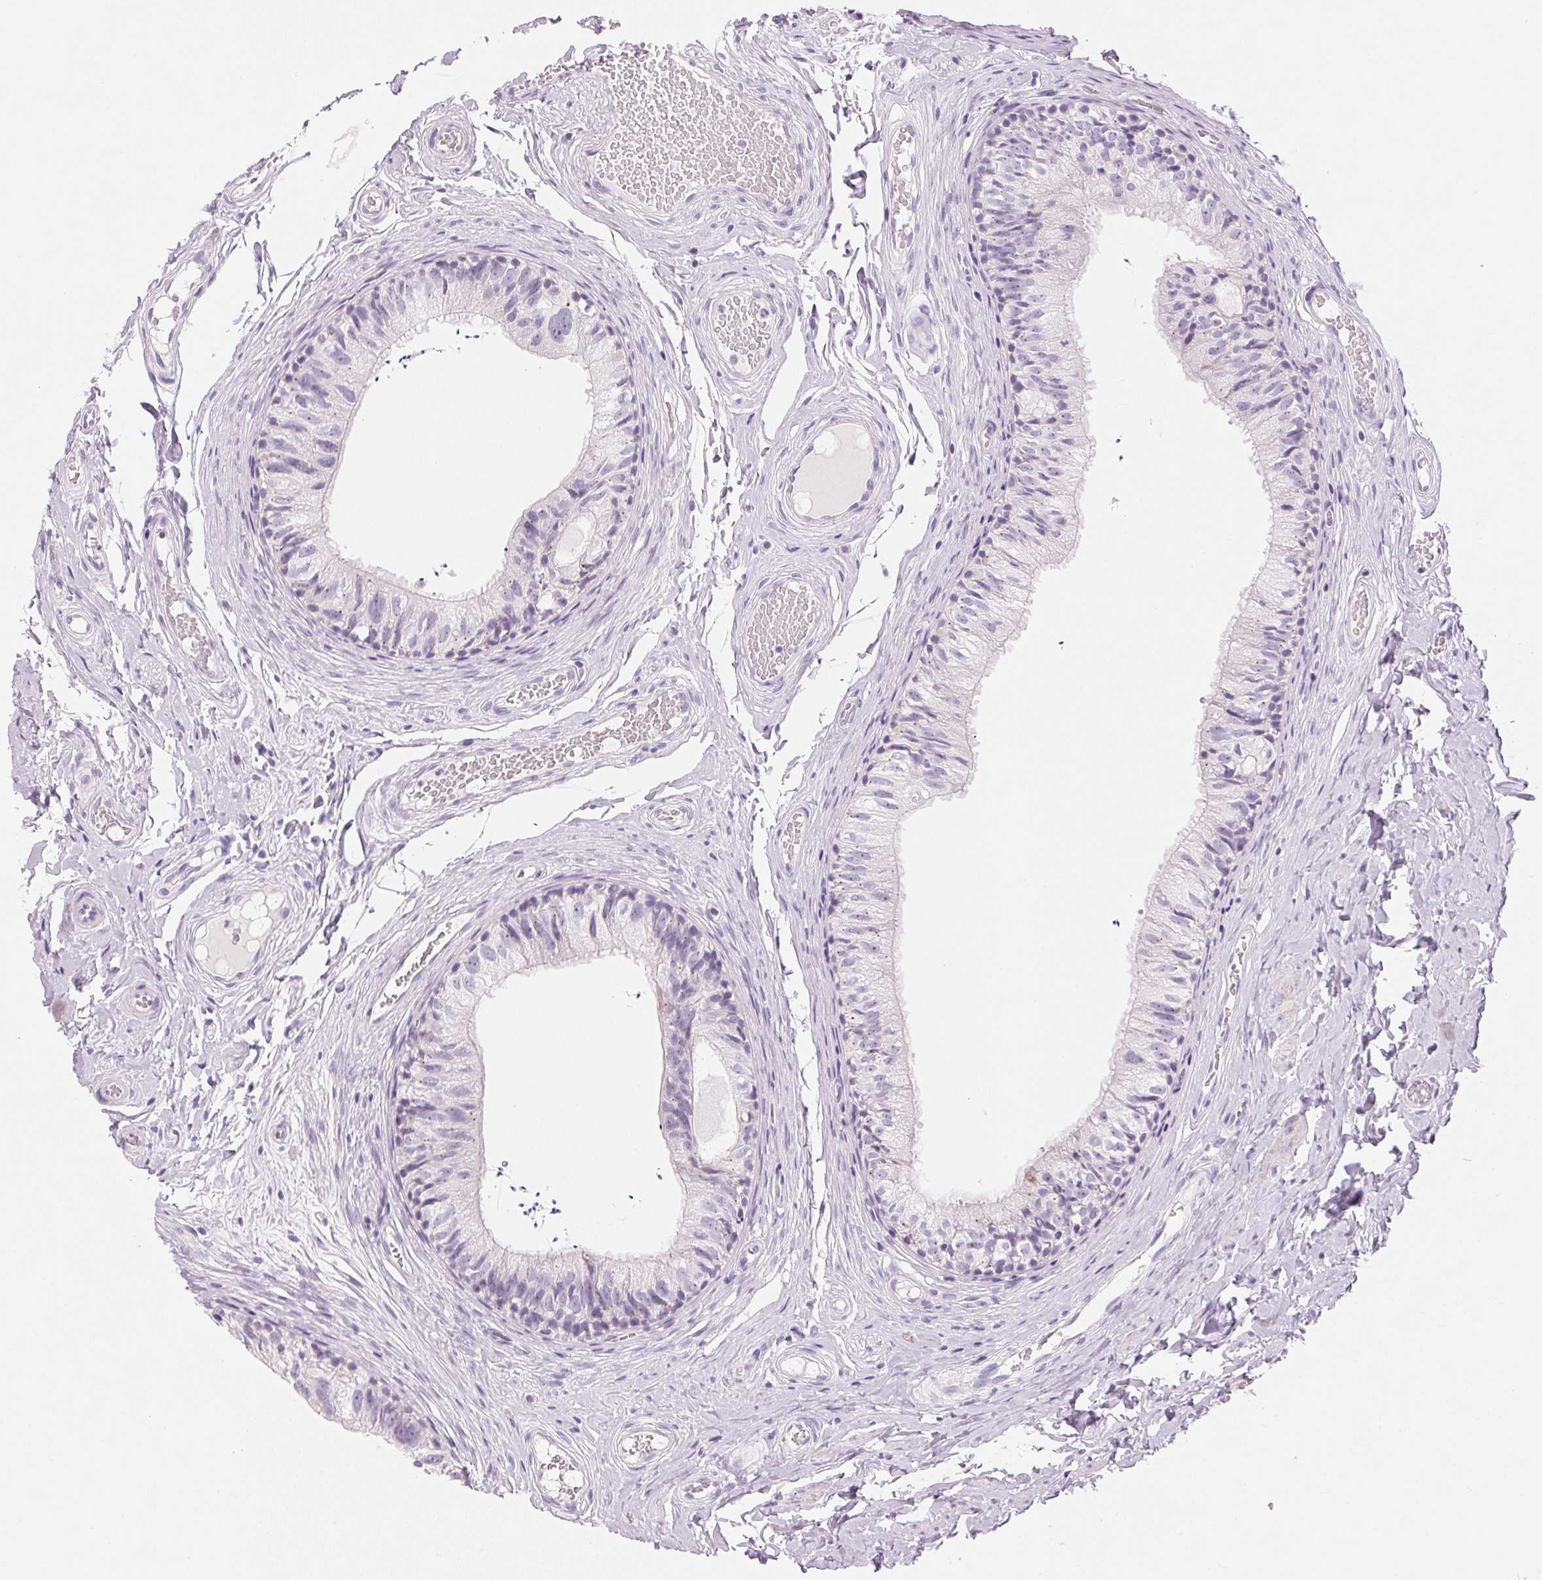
{"staining": {"intensity": "negative", "quantity": "none", "location": "none"}, "tissue": "epididymis", "cell_type": "Glandular cells", "image_type": "normal", "snomed": [{"axis": "morphology", "description": "Normal tissue, NOS"}, {"axis": "topography", "description": "Epididymis"}], "caption": "Immunohistochemical staining of unremarkable human epididymis demonstrates no significant staining in glandular cells. Brightfield microscopy of IHC stained with DAB (3,3'-diaminobenzidine) (brown) and hematoxylin (blue), captured at high magnification.", "gene": "CYP11B1", "patient": {"sex": "male", "age": 29}}